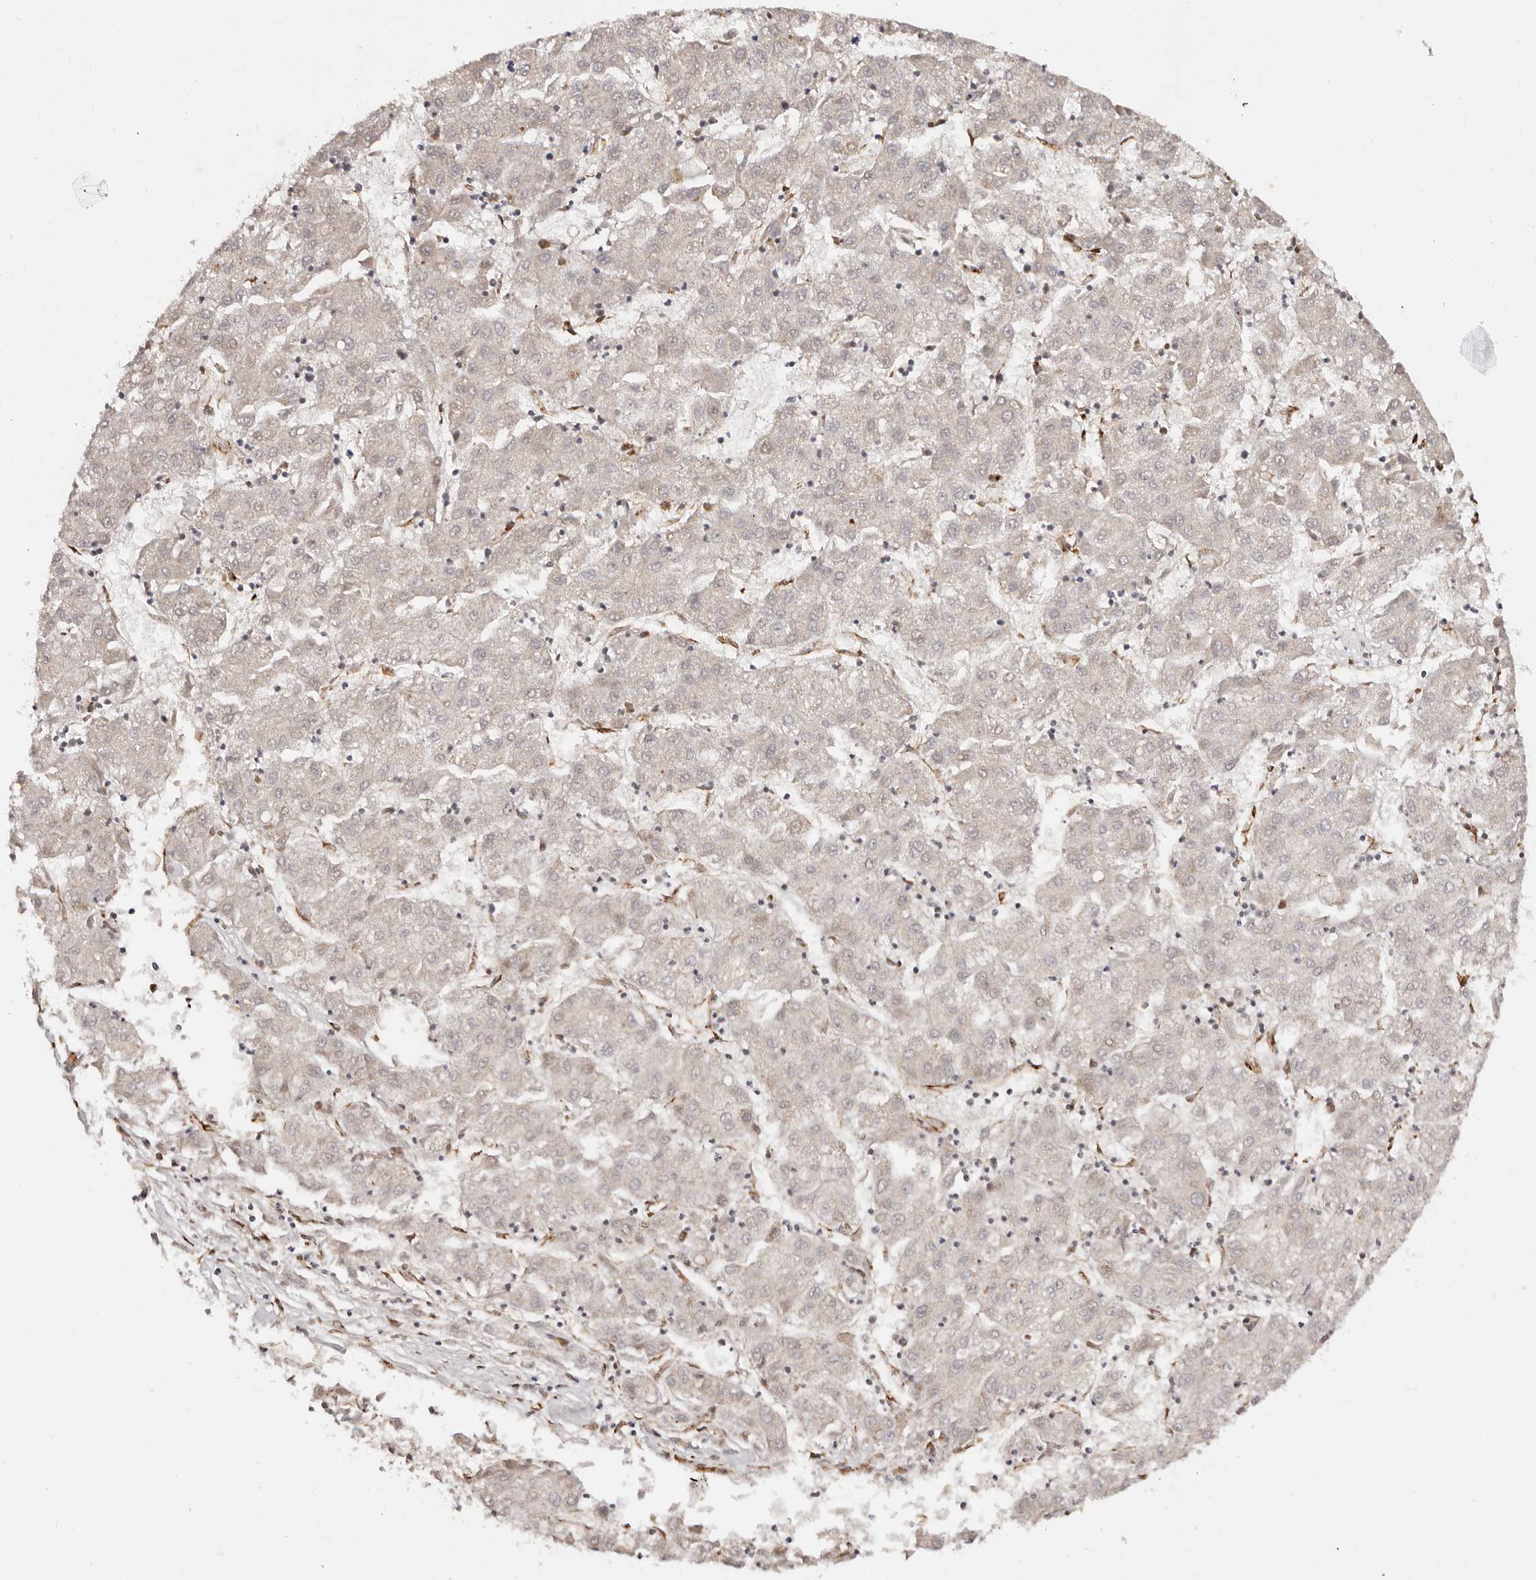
{"staining": {"intensity": "negative", "quantity": "none", "location": "none"}, "tissue": "liver cancer", "cell_type": "Tumor cells", "image_type": "cancer", "snomed": [{"axis": "morphology", "description": "Carcinoma, Hepatocellular, NOS"}, {"axis": "topography", "description": "Liver"}], "caption": "Immunohistochemical staining of human liver cancer exhibits no significant positivity in tumor cells.", "gene": "BCL2L15", "patient": {"sex": "male", "age": 72}}